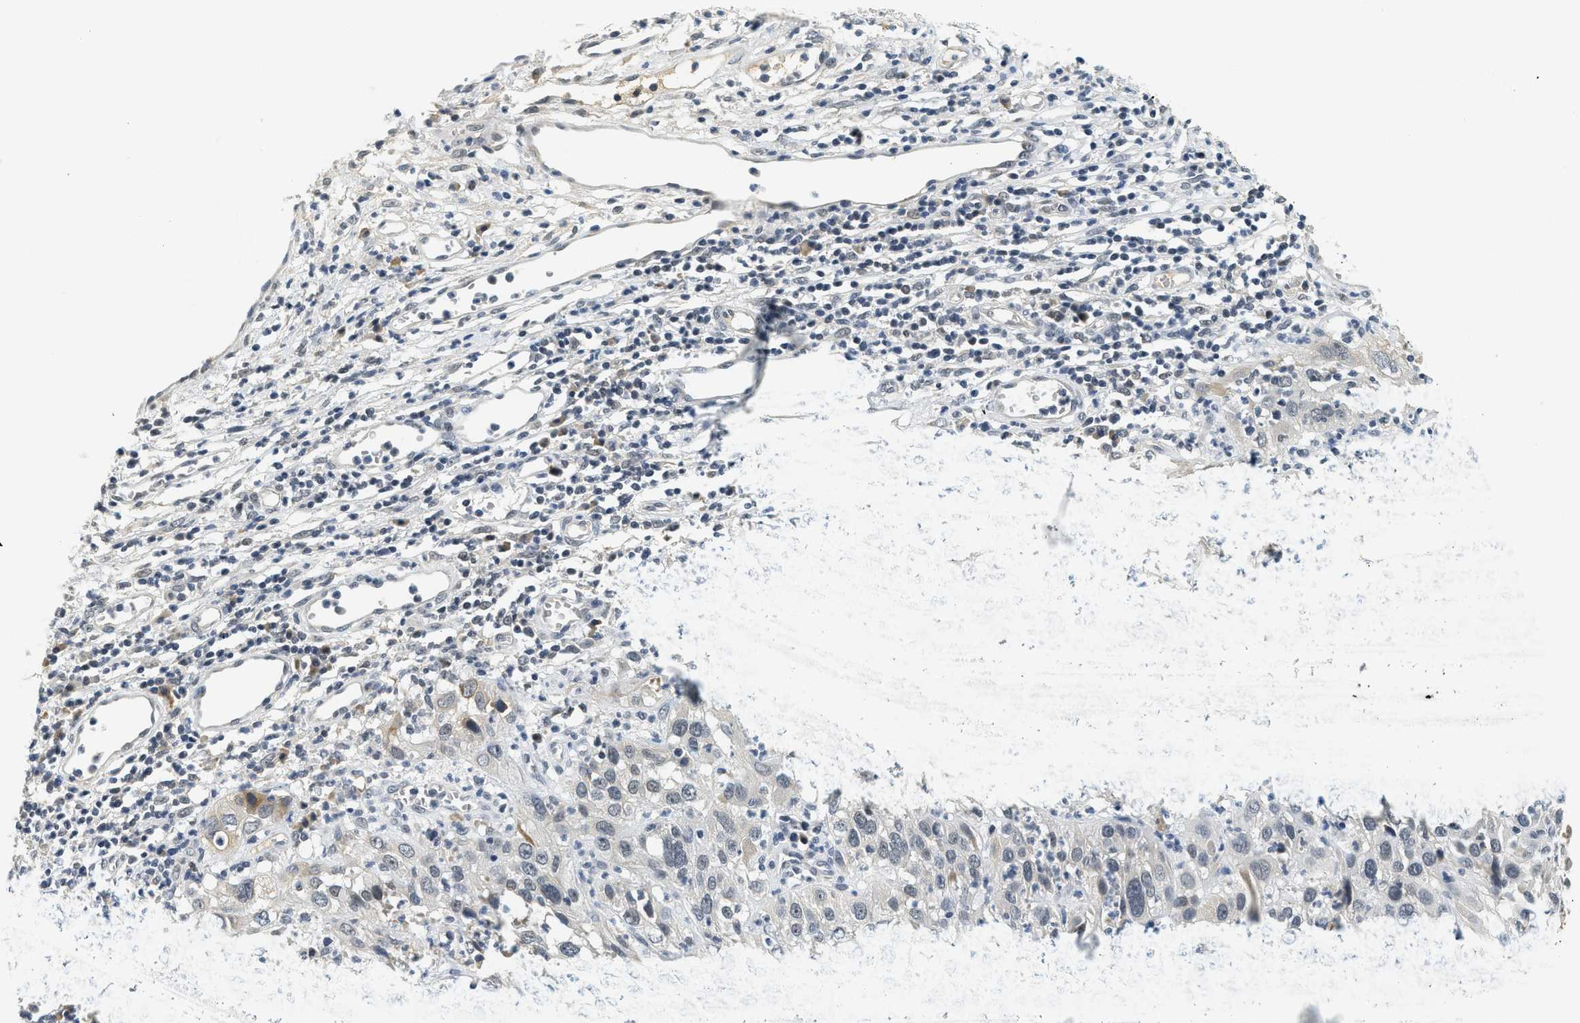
{"staining": {"intensity": "weak", "quantity": "<25%", "location": "nuclear"}, "tissue": "cervical cancer", "cell_type": "Tumor cells", "image_type": "cancer", "snomed": [{"axis": "morphology", "description": "Squamous cell carcinoma, NOS"}, {"axis": "topography", "description": "Cervix"}], "caption": "A high-resolution micrograph shows IHC staining of squamous cell carcinoma (cervical), which exhibits no significant positivity in tumor cells.", "gene": "MZF1", "patient": {"sex": "female", "age": 32}}